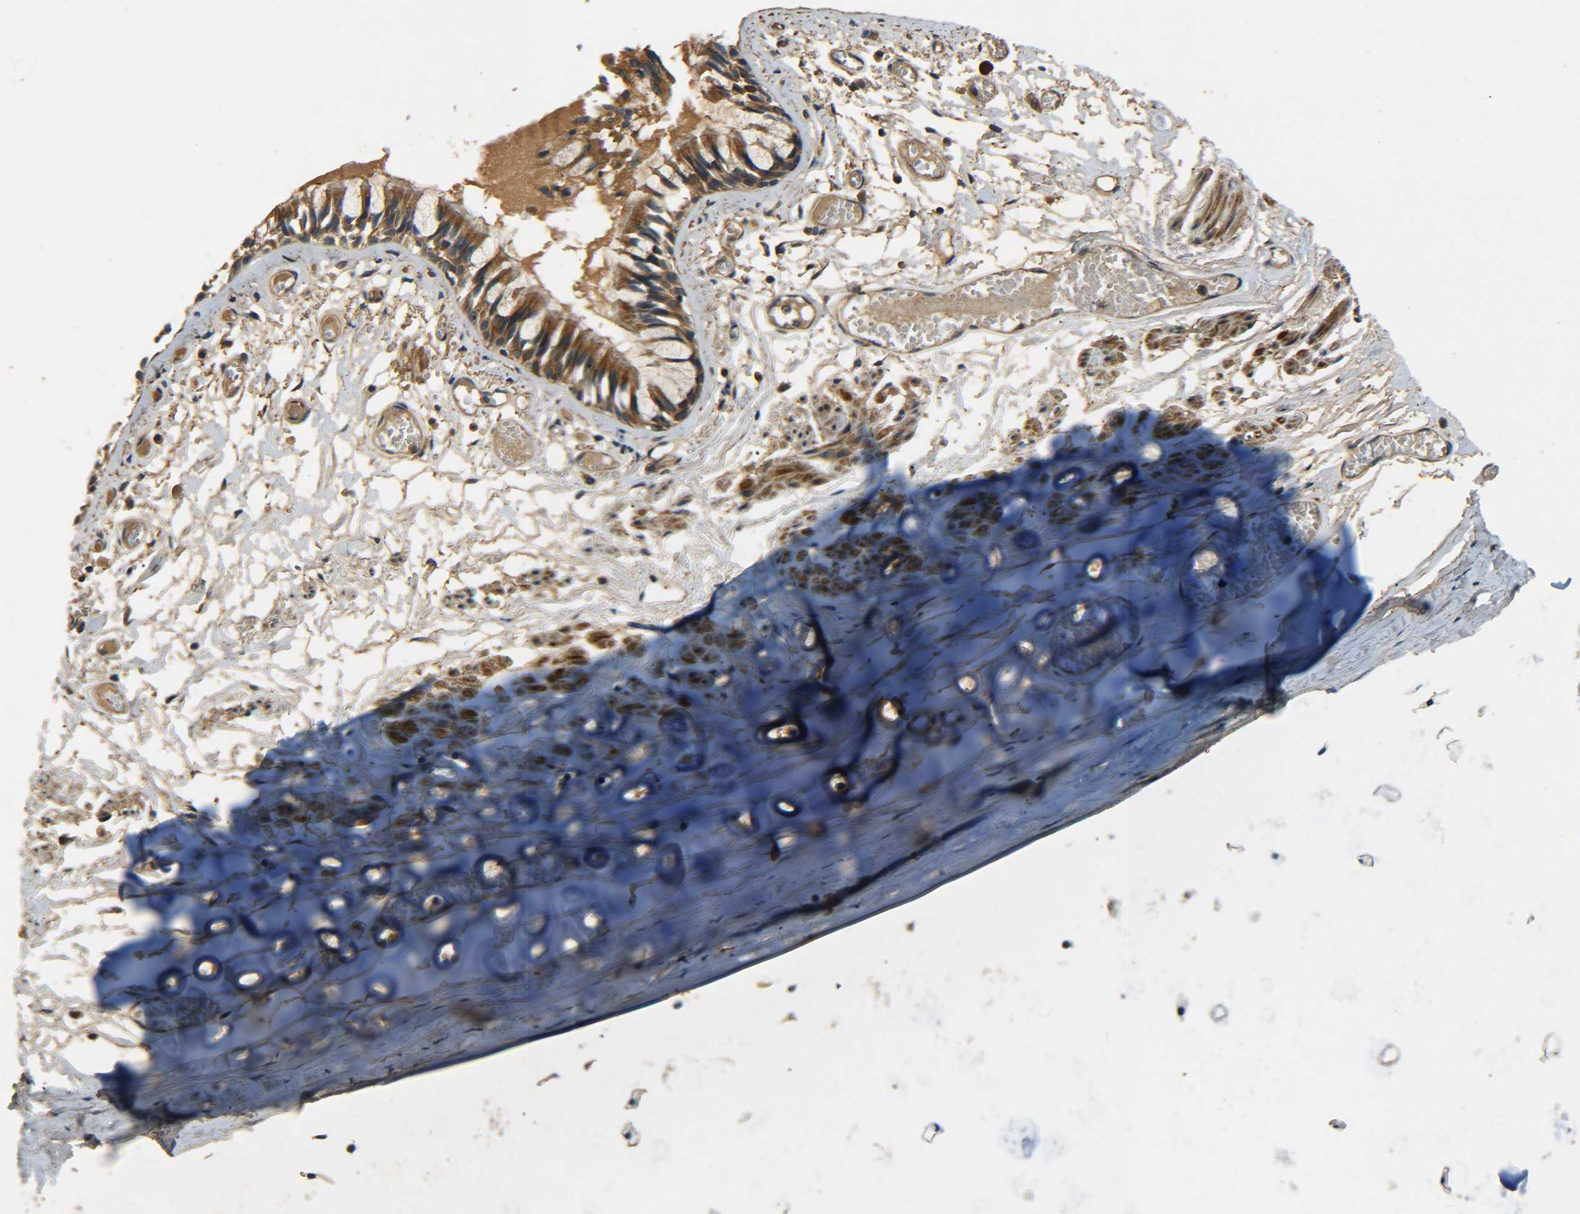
{"staining": {"intensity": "strong", "quantity": ">75%", "location": "cytoplasmic/membranous"}, "tissue": "bronchus", "cell_type": "Respiratory epithelial cells", "image_type": "normal", "snomed": [{"axis": "morphology", "description": "Normal tissue, NOS"}, {"axis": "morphology", "description": "Inflammation, NOS"}, {"axis": "topography", "description": "Cartilage tissue"}, {"axis": "topography", "description": "Lung"}], "caption": "Brown immunohistochemical staining in normal human bronchus demonstrates strong cytoplasmic/membranous expression in about >75% of respiratory epithelial cells.", "gene": "LRCH3", "patient": {"sex": "male", "age": 71}}